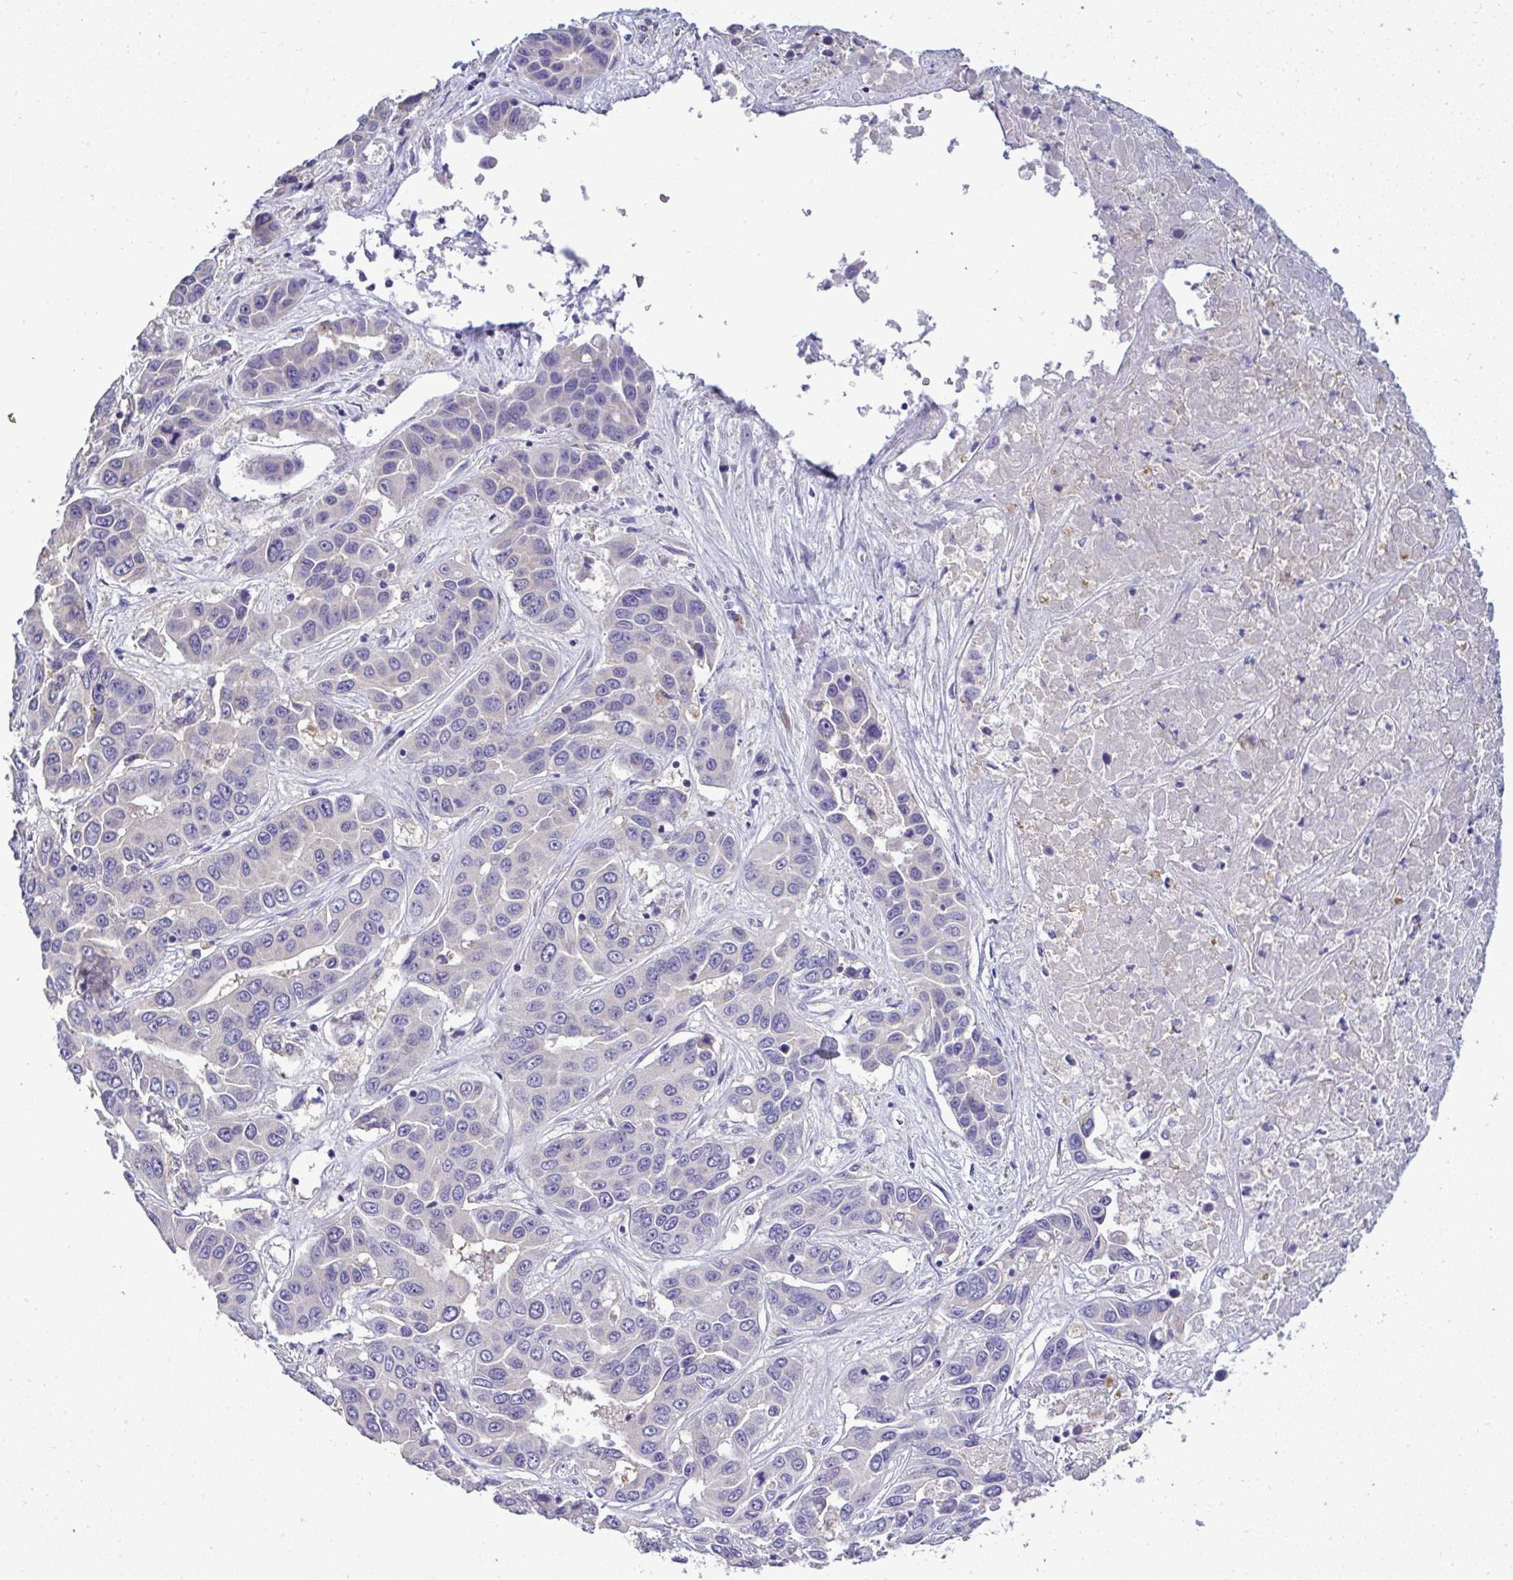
{"staining": {"intensity": "negative", "quantity": "none", "location": "none"}, "tissue": "liver cancer", "cell_type": "Tumor cells", "image_type": "cancer", "snomed": [{"axis": "morphology", "description": "Cholangiocarcinoma"}, {"axis": "topography", "description": "Liver"}], "caption": "IHC image of neoplastic tissue: human liver cancer stained with DAB (3,3'-diaminobenzidine) shows no significant protein staining in tumor cells. (DAB immunohistochemistry (IHC) visualized using brightfield microscopy, high magnification).", "gene": "ST8SIA2", "patient": {"sex": "female", "age": 52}}